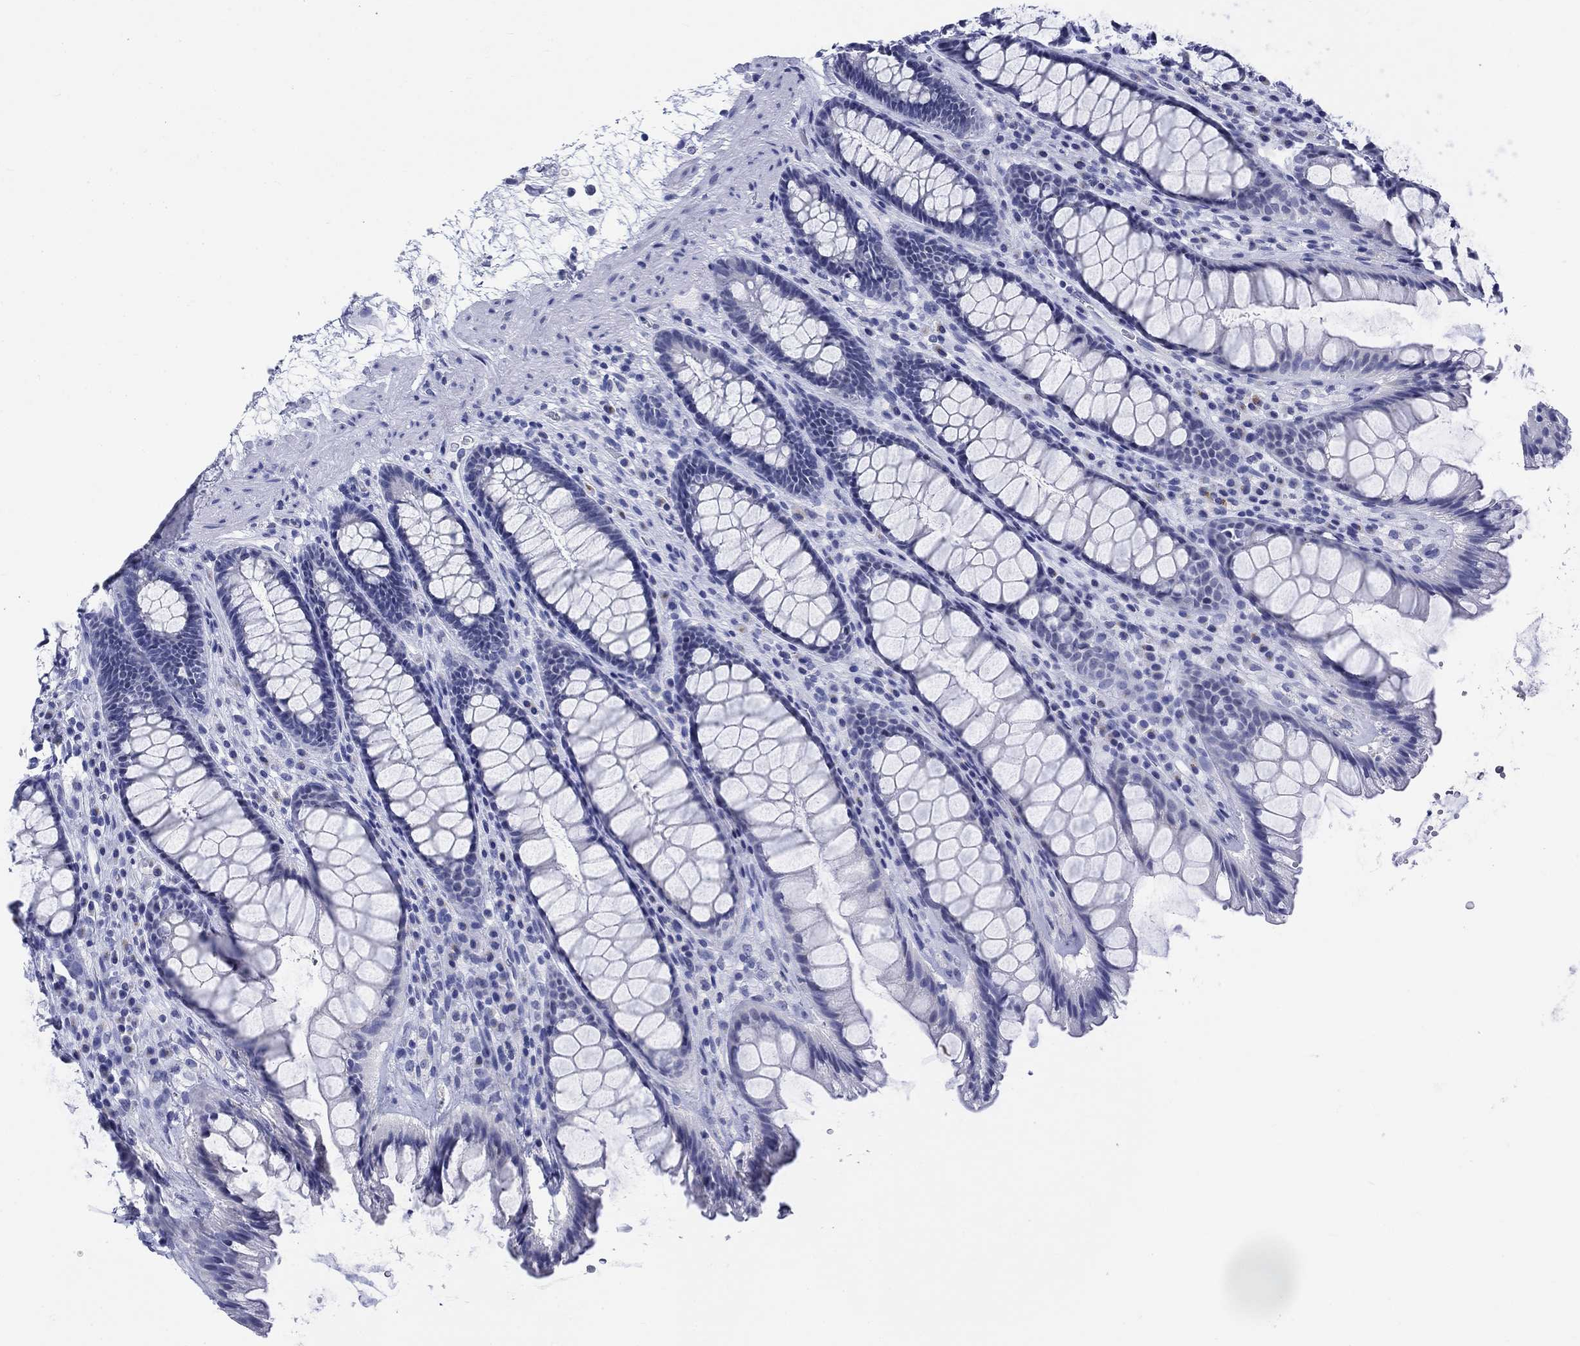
{"staining": {"intensity": "negative", "quantity": "none", "location": "none"}, "tissue": "rectum", "cell_type": "Glandular cells", "image_type": "normal", "snomed": [{"axis": "morphology", "description": "Normal tissue, NOS"}, {"axis": "topography", "description": "Rectum"}], "caption": "This is an IHC histopathology image of unremarkable human rectum. There is no staining in glandular cells.", "gene": "KRT76", "patient": {"sex": "male", "age": 72}}